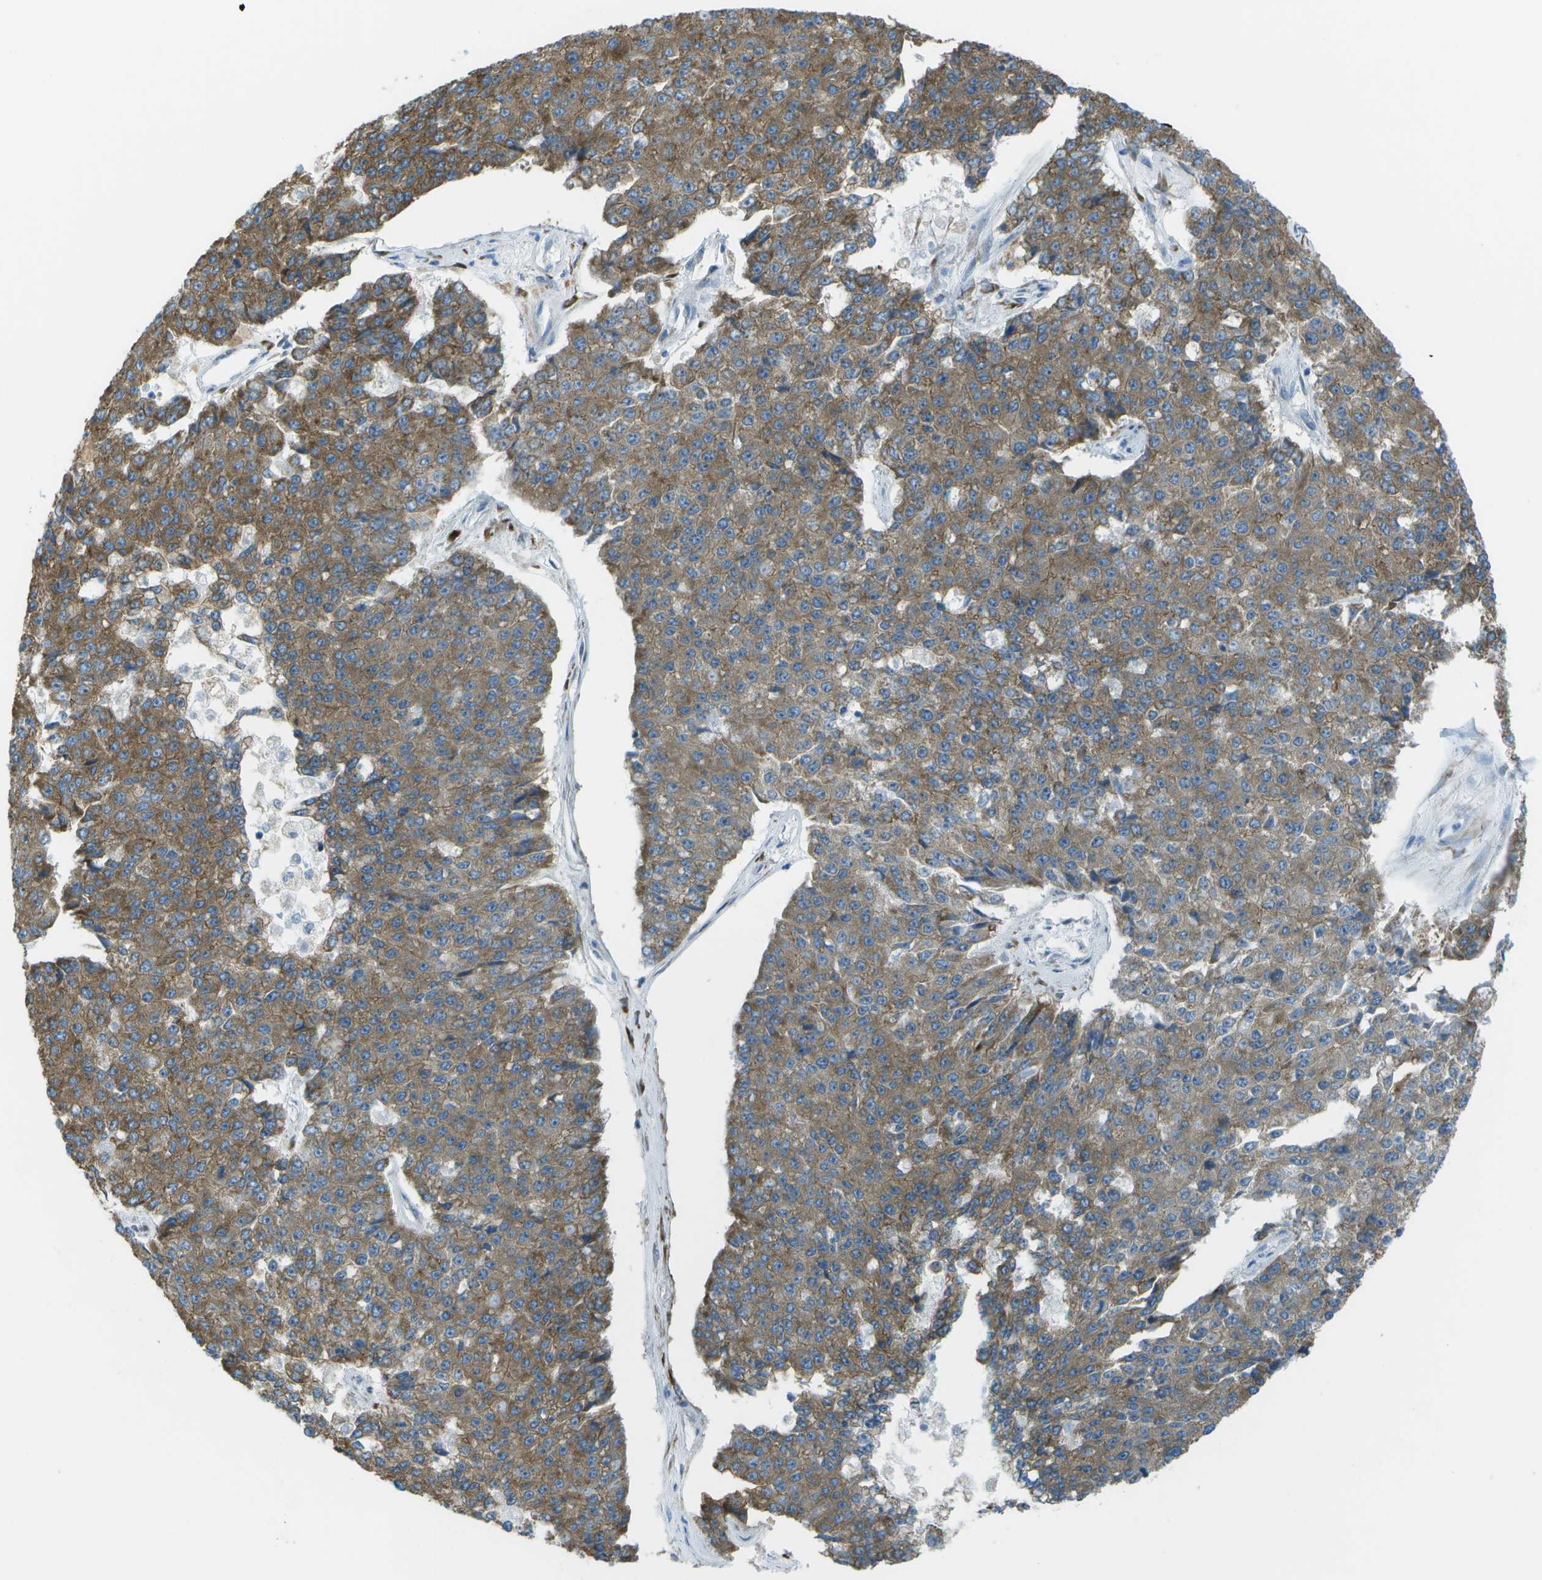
{"staining": {"intensity": "moderate", "quantity": ">75%", "location": "cytoplasmic/membranous"}, "tissue": "pancreatic cancer", "cell_type": "Tumor cells", "image_type": "cancer", "snomed": [{"axis": "morphology", "description": "Adenocarcinoma, NOS"}, {"axis": "topography", "description": "Pancreas"}], "caption": "Pancreatic adenocarcinoma was stained to show a protein in brown. There is medium levels of moderate cytoplasmic/membranous expression in approximately >75% of tumor cells.", "gene": "KCTD3", "patient": {"sex": "male", "age": 50}}